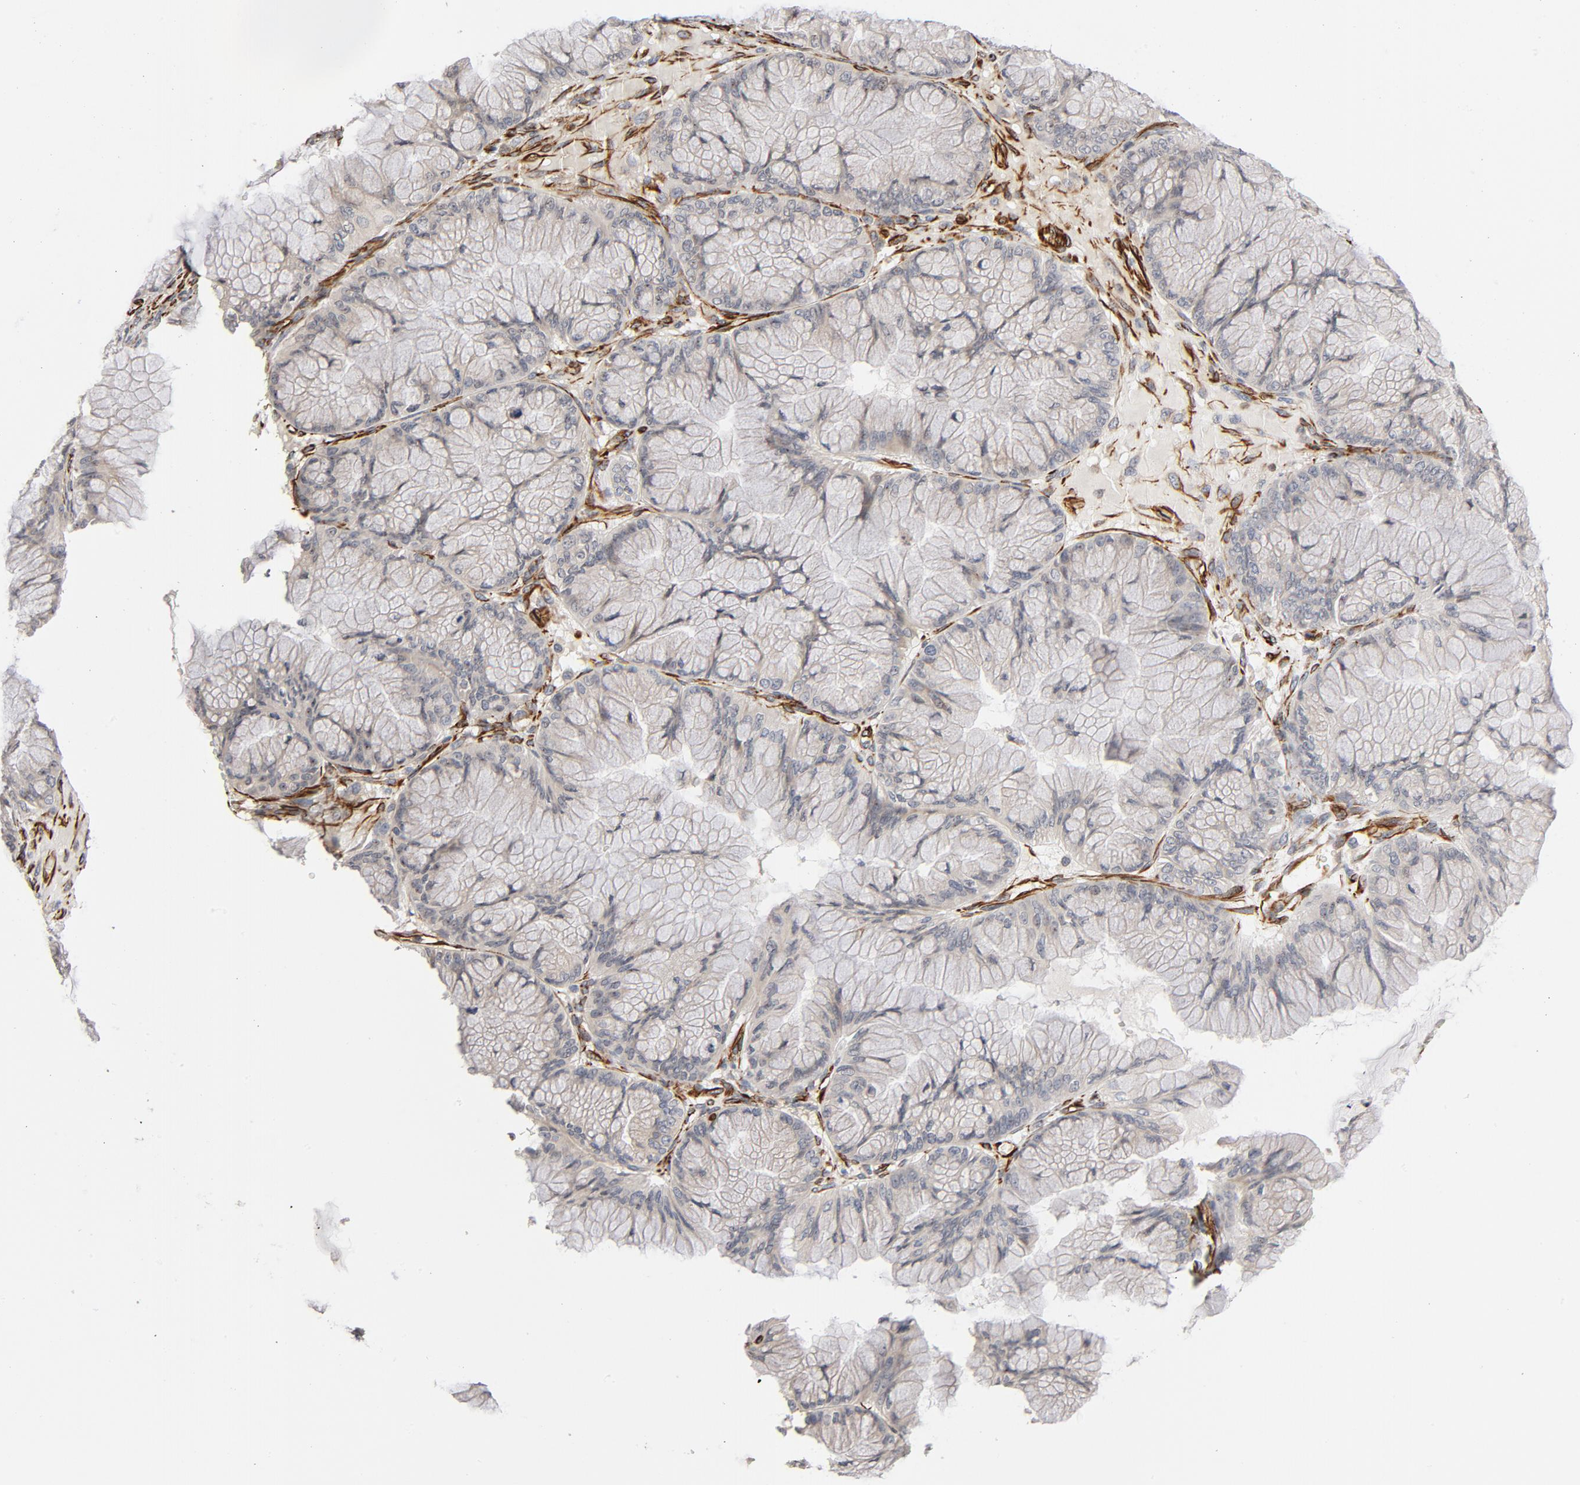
{"staining": {"intensity": "moderate", "quantity": "25%-75%", "location": "cytoplasmic/membranous,nuclear"}, "tissue": "ovarian cancer", "cell_type": "Tumor cells", "image_type": "cancer", "snomed": [{"axis": "morphology", "description": "Cystadenocarcinoma, mucinous, NOS"}, {"axis": "topography", "description": "Ovary"}], "caption": "IHC of ovarian cancer shows medium levels of moderate cytoplasmic/membranous and nuclear positivity in approximately 25%-75% of tumor cells.", "gene": "FAM118A", "patient": {"sex": "female", "age": 63}}